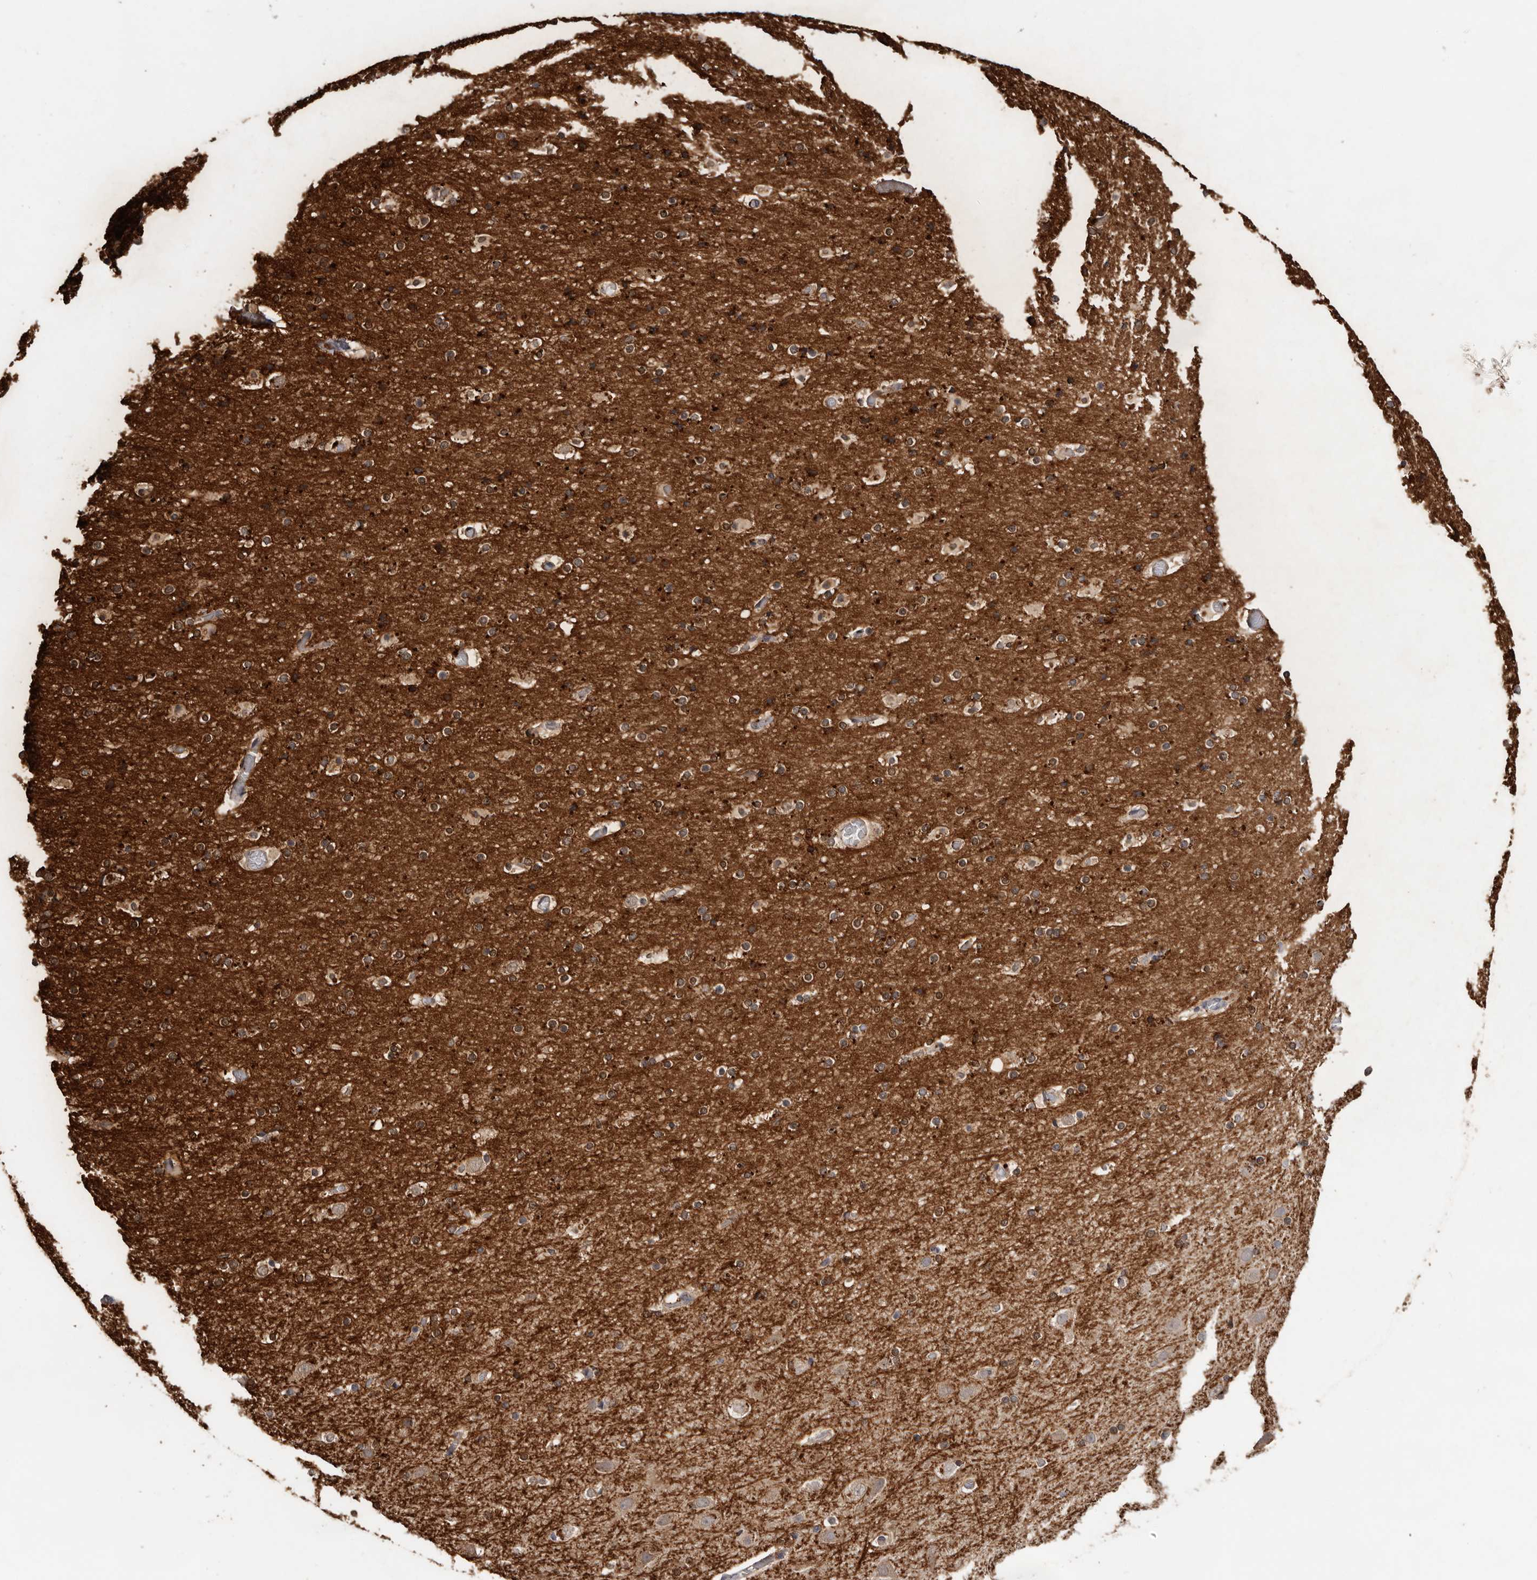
{"staining": {"intensity": "weak", "quantity": ">75%", "location": "cytoplasmic/membranous"}, "tissue": "cerebral cortex", "cell_type": "Endothelial cells", "image_type": "normal", "snomed": [{"axis": "morphology", "description": "Normal tissue, NOS"}, {"axis": "topography", "description": "Cerebral cortex"}], "caption": "Protein staining of benign cerebral cortex demonstrates weak cytoplasmic/membranous staining in approximately >75% of endothelial cells. (Brightfield microscopy of DAB IHC at high magnification).", "gene": "MTF1", "patient": {"sex": "male", "age": 57}}